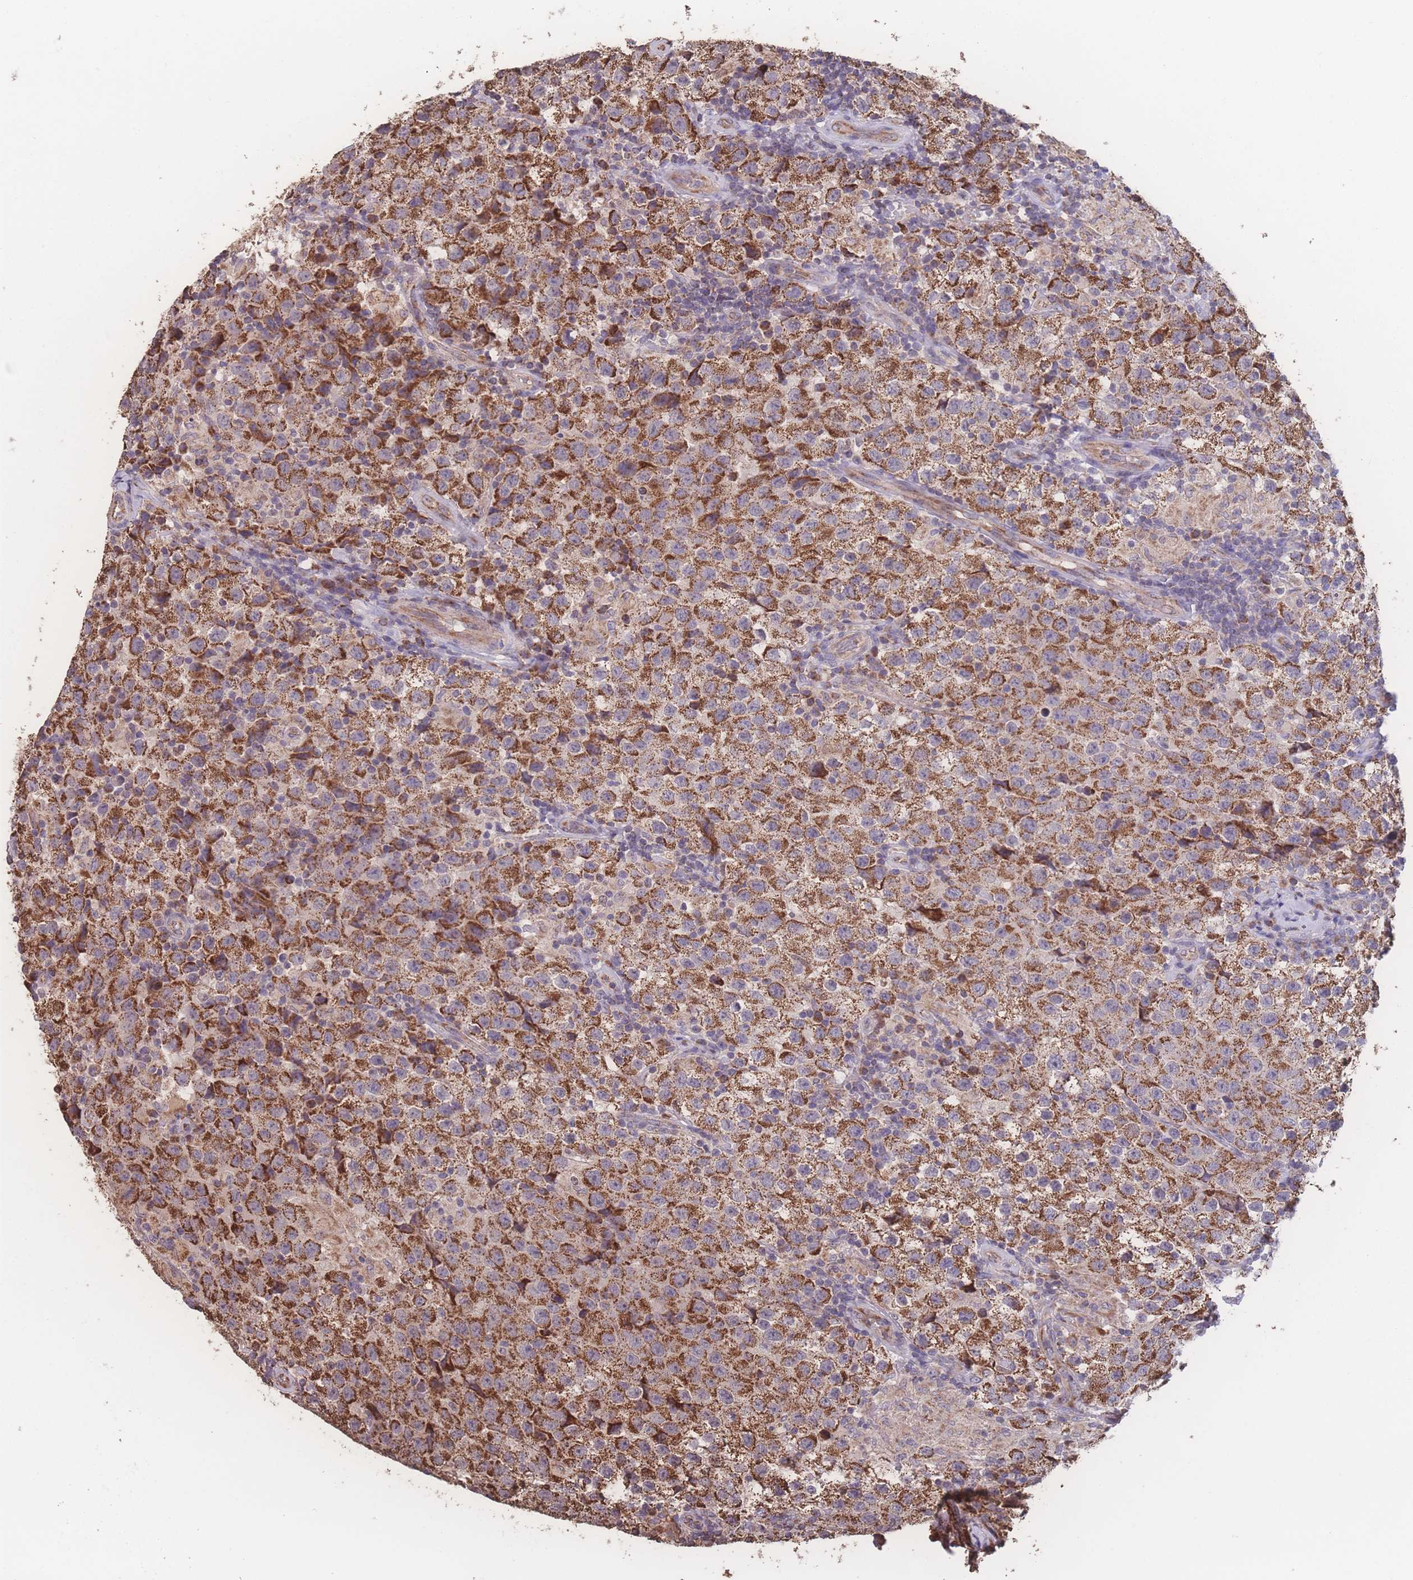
{"staining": {"intensity": "moderate", "quantity": ">75%", "location": "cytoplasmic/membranous"}, "tissue": "testis cancer", "cell_type": "Tumor cells", "image_type": "cancer", "snomed": [{"axis": "morphology", "description": "Seminoma, NOS"}, {"axis": "morphology", "description": "Carcinoma, Embryonal, NOS"}, {"axis": "topography", "description": "Testis"}], "caption": "Testis embryonal carcinoma stained with immunohistochemistry (IHC) displays moderate cytoplasmic/membranous positivity in about >75% of tumor cells.", "gene": "SGSM3", "patient": {"sex": "male", "age": 41}}